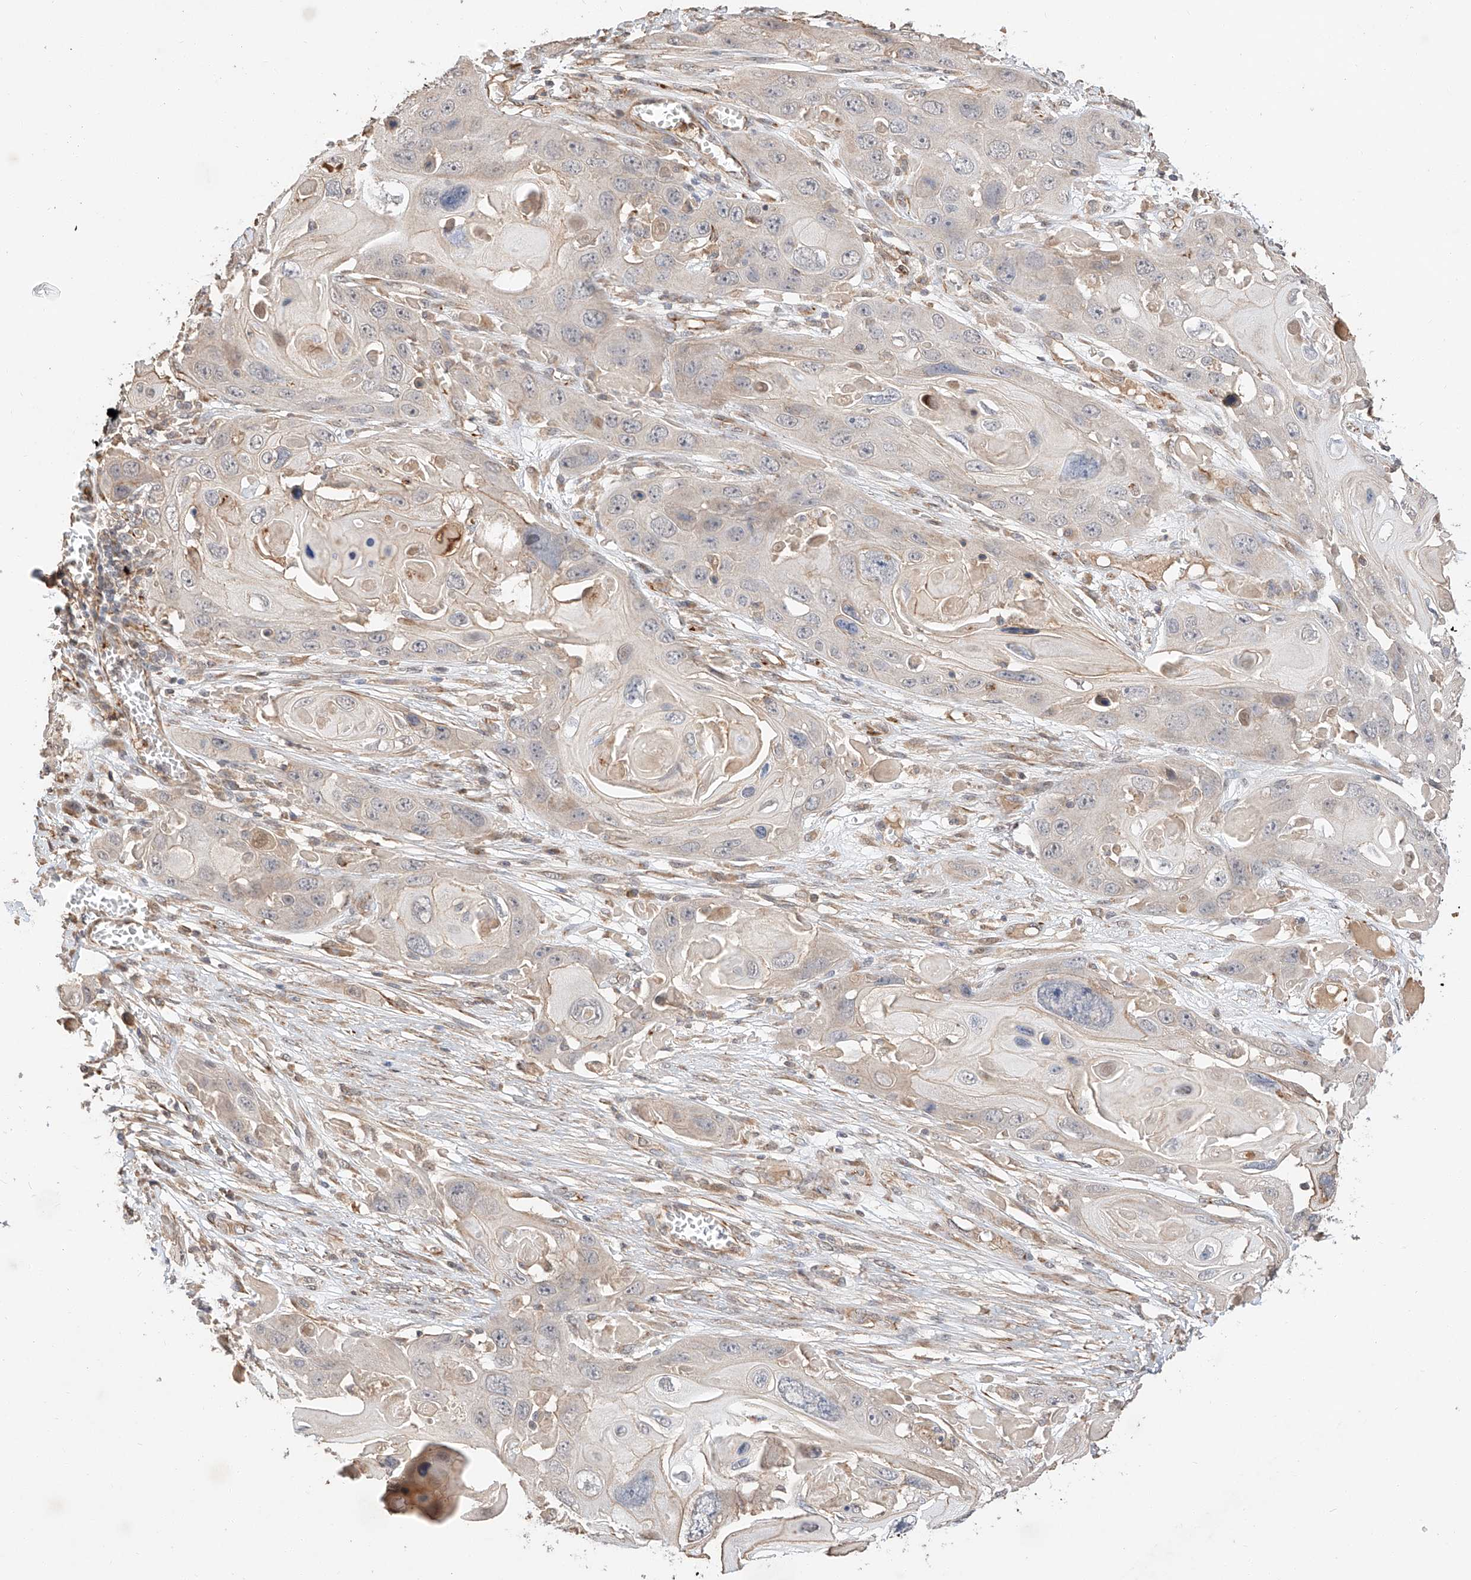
{"staining": {"intensity": "negative", "quantity": "none", "location": "none"}, "tissue": "skin cancer", "cell_type": "Tumor cells", "image_type": "cancer", "snomed": [{"axis": "morphology", "description": "Squamous cell carcinoma, NOS"}, {"axis": "topography", "description": "Skin"}], "caption": "IHC micrograph of skin cancer (squamous cell carcinoma) stained for a protein (brown), which displays no staining in tumor cells.", "gene": "SUSD6", "patient": {"sex": "male", "age": 55}}